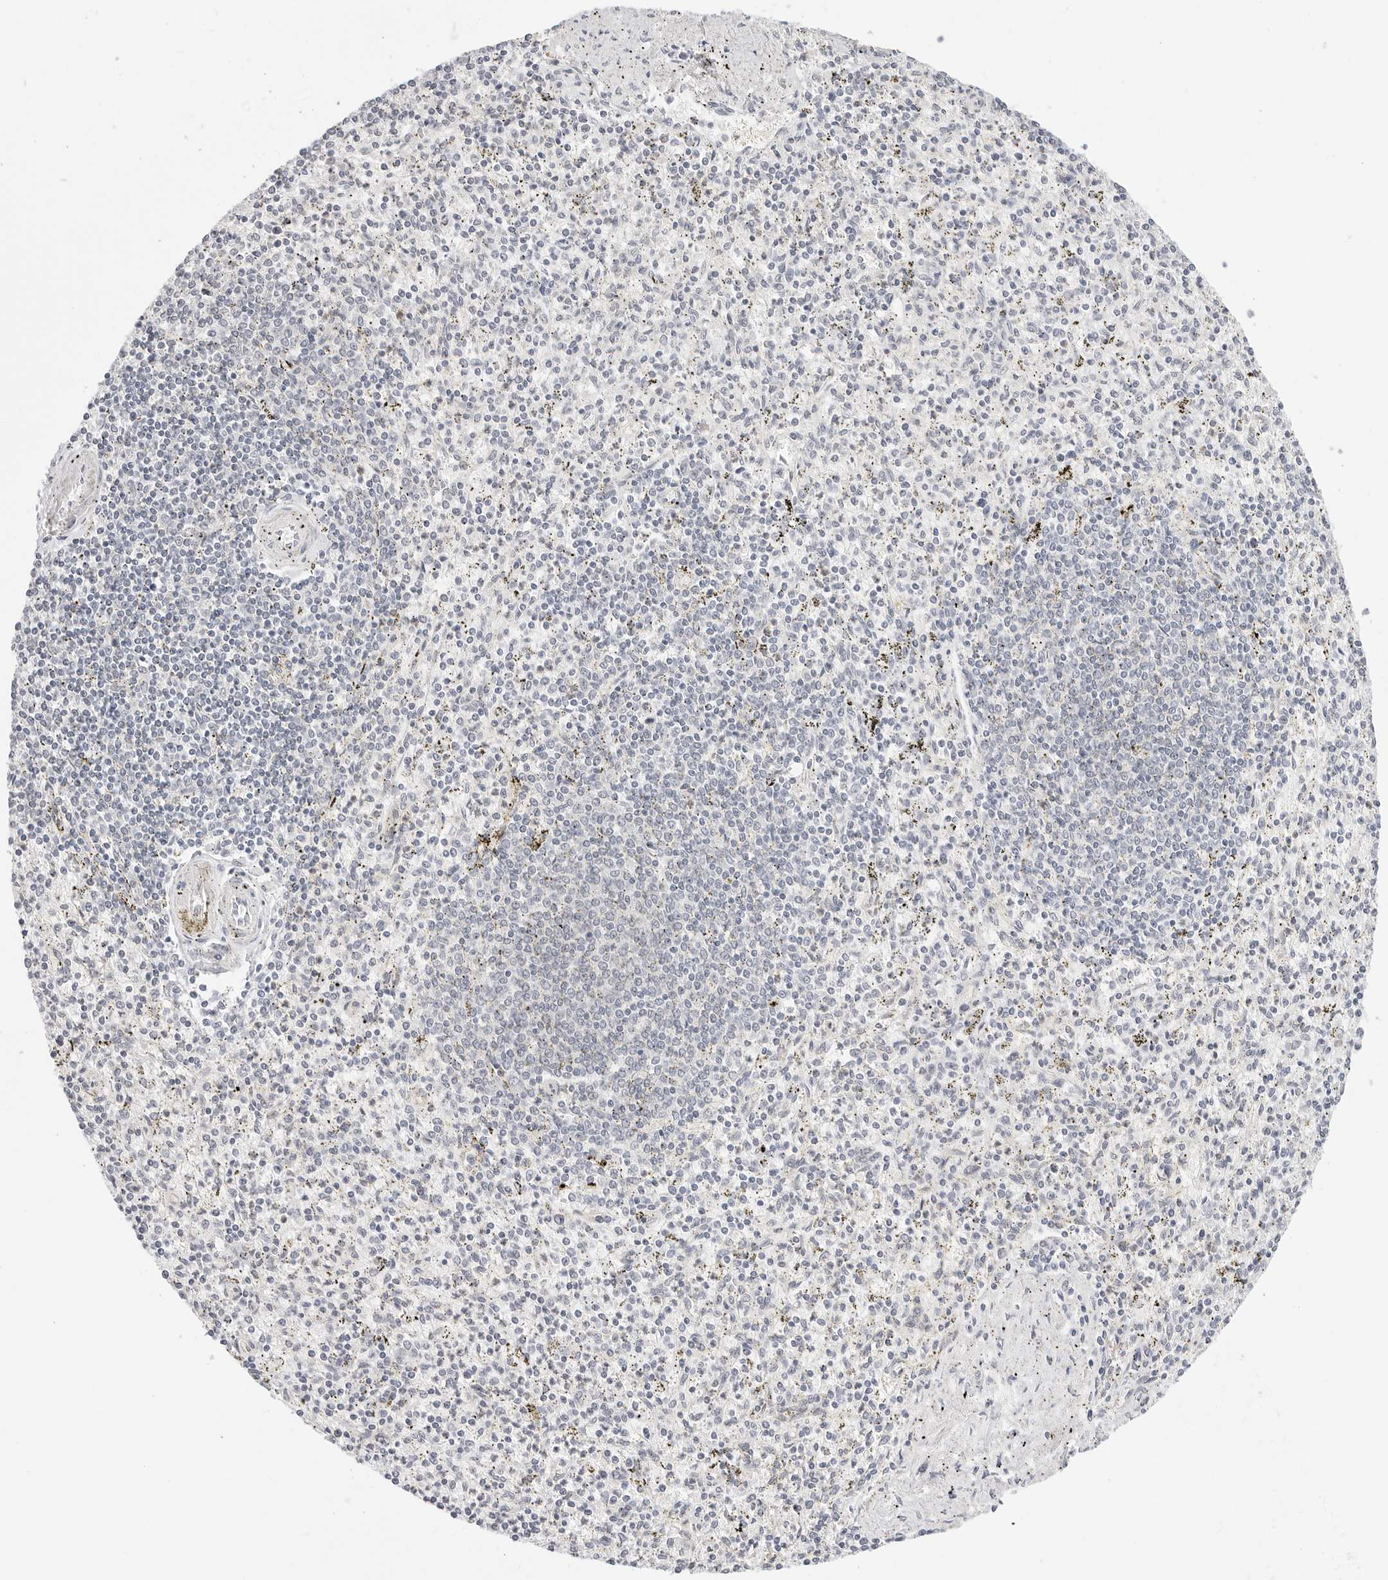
{"staining": {"intensity": "negative", "quantity": "none", "location": "none"}, "tissue": "spleen", "cell_type": "Cells in red pulp", "image_type": "normal", "snomed": [{"axis": "morphology", "description": "Normal tissue, NOS"}, {"axis": "topography", "description": "Spleen"}], "caption": "This image is of unremarkable spleen stained with immunohistochemistry (IHC) to label a protein in brown with the nuclei are counter-stained blue. There is no positivity in cells in red pulp.", "gene": "TCP1", "patient": {"sex": "male", "age": 72}}